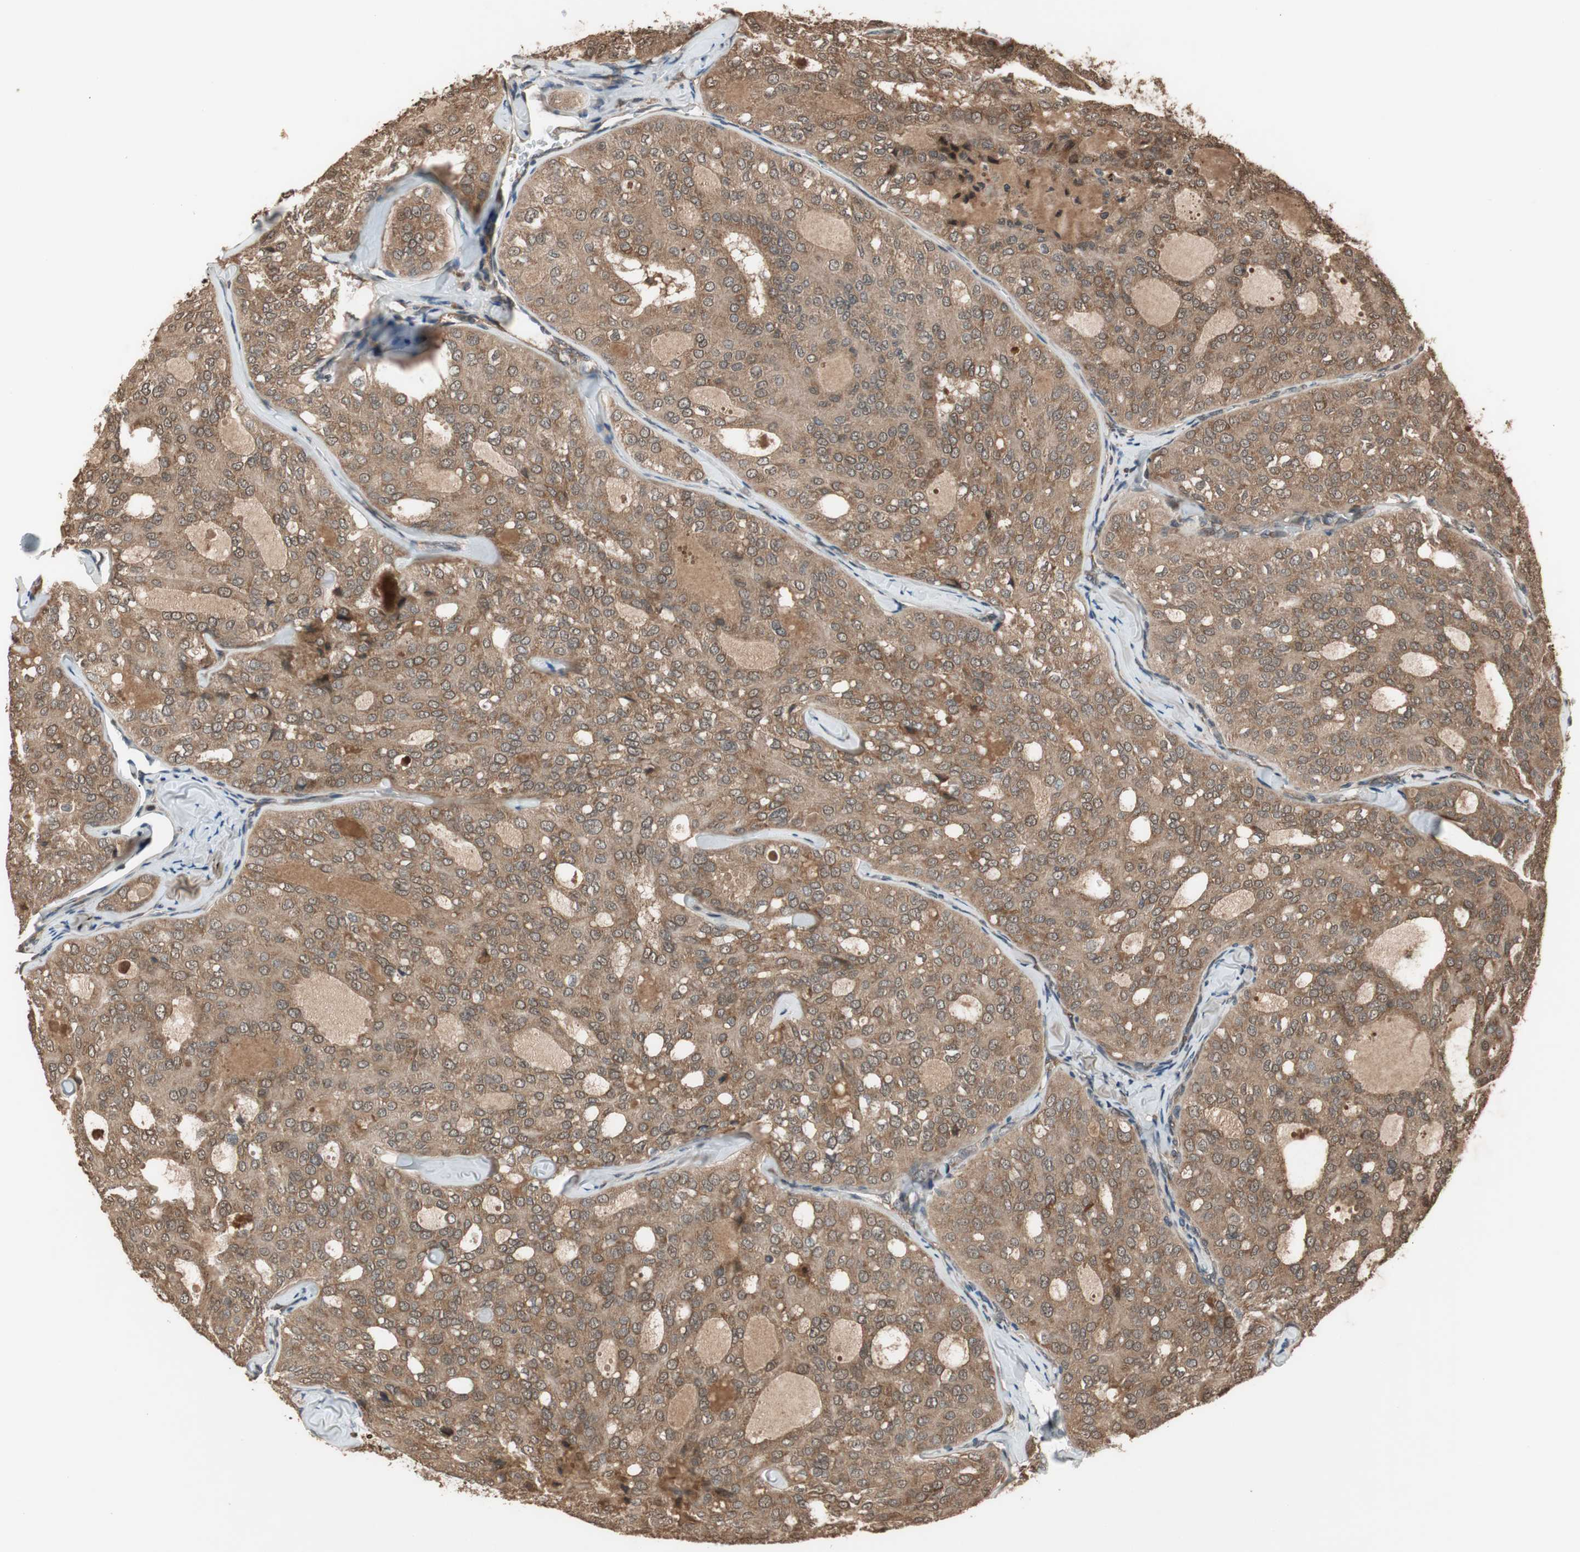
{"staining": {"intensity": "moderate", "quantity": ">75%", "location": "cytoplasmic/membranous"}, "tissue": "thyroid cancer", "cell_type": "Tumor cells", "image_type": "cancer", "snomed": [{"axis": "morphology", "description": "Follicular adenoma carcinoma, NOS"}, {"axis": "topography", "description": "Thyroid gland"}], "caption": "A micrograph showing moderate cytoplasmic/membranous staining in about >75% of tumor cells in thyroid cancer, as visualized by brown immunohistochemical staining.", "gene": "TMEM230", "patient": {"sex": "male", "age": 75}}